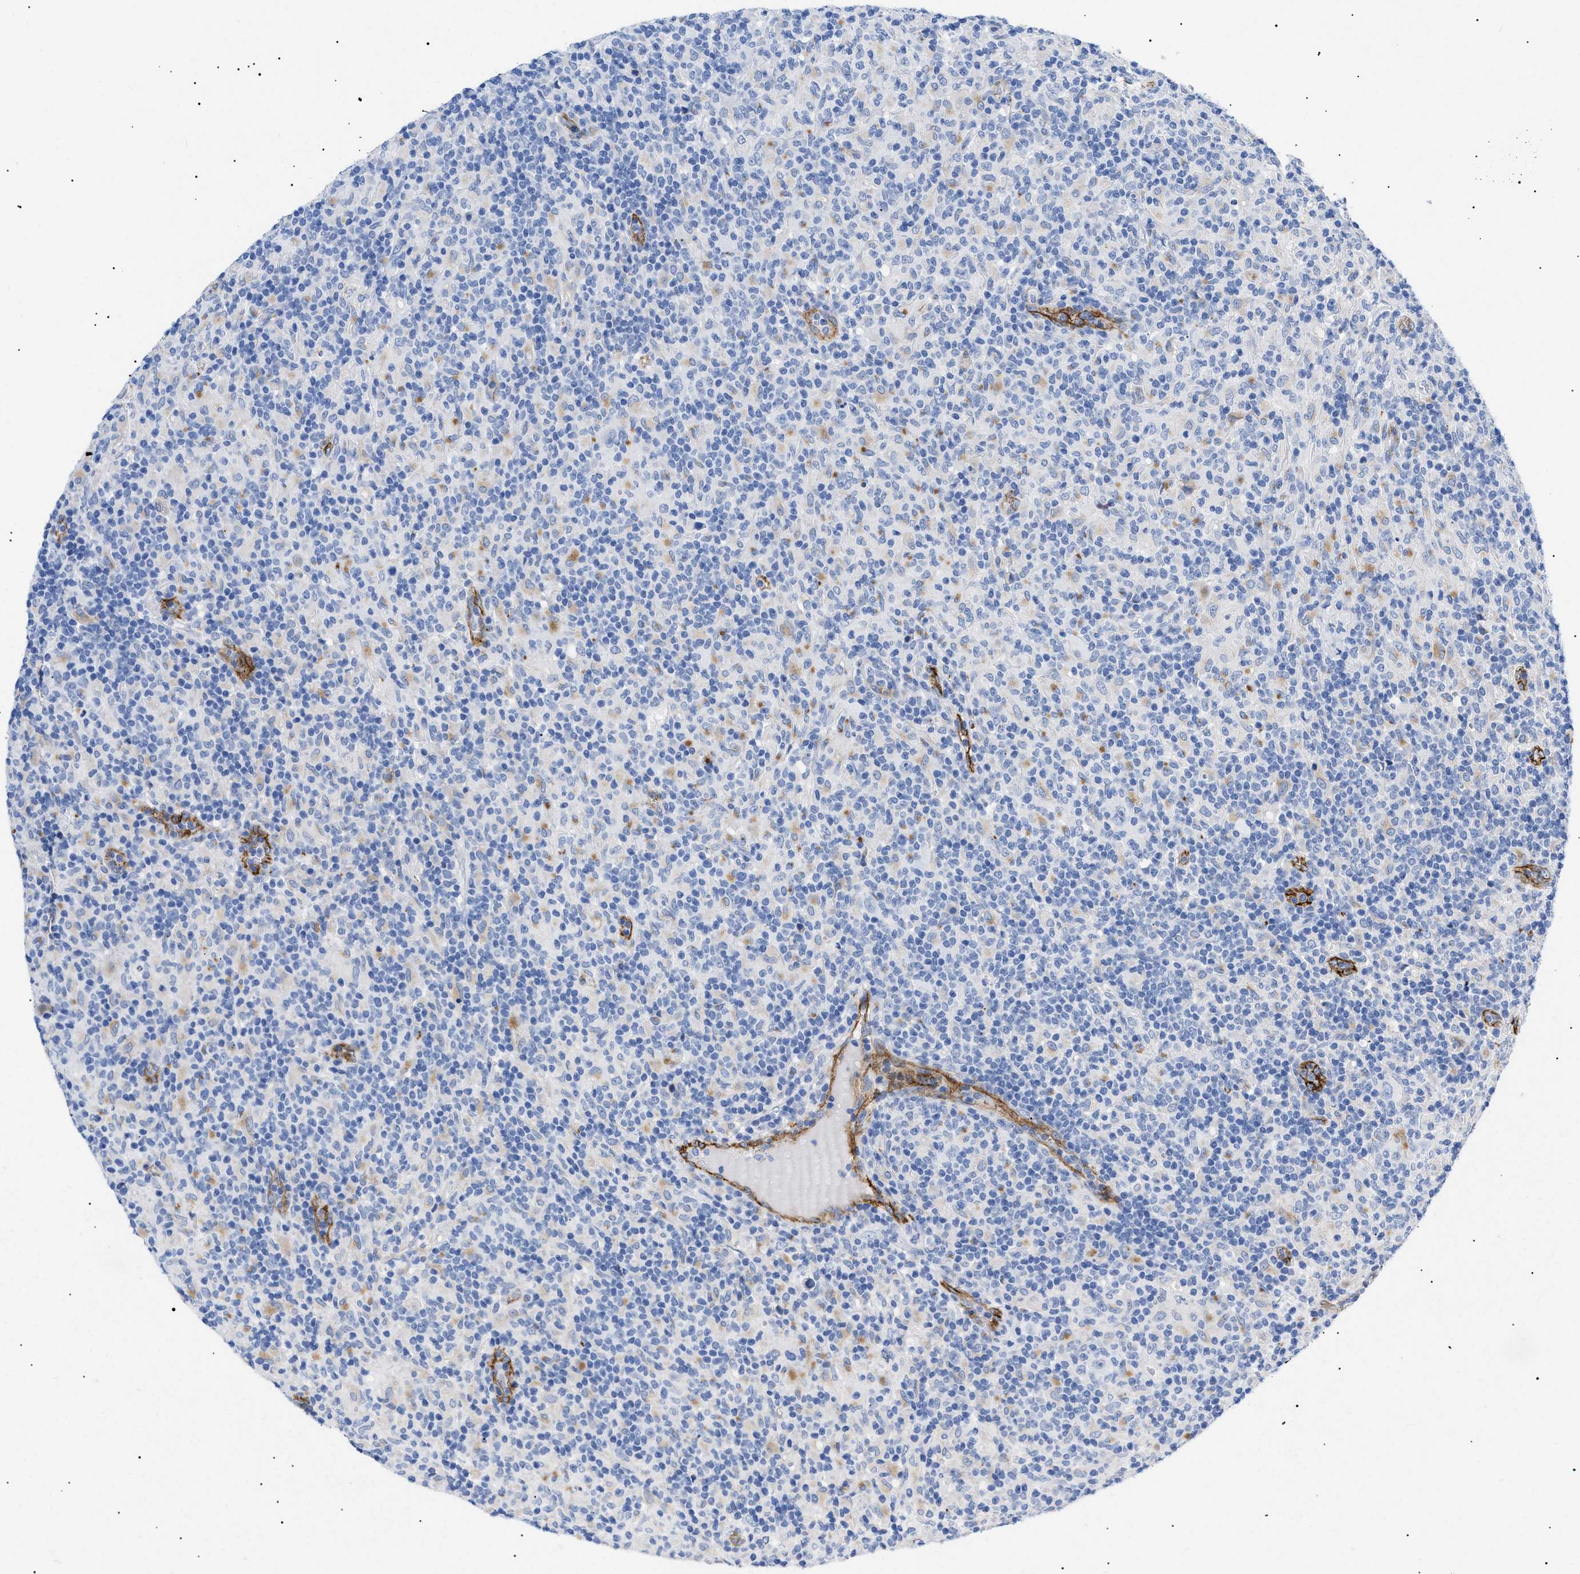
{"staining": {"intensity": "negative", "quantity": "none", "location": "none"}, "tissue": "lymphoma", "cell_type": "Tumor cells", "image_type": "cancer", "snomed": [{"axis": "morphology", "description": "Hodgkin's disease, NOS"}, {"axis": "topography", "description": "Lymph node"}], "caption": "Tumor cells are negative for brown protein staining in lymphoma.", "gene": "ACKR1", "patient": {"sex": "male", "age": 70}}